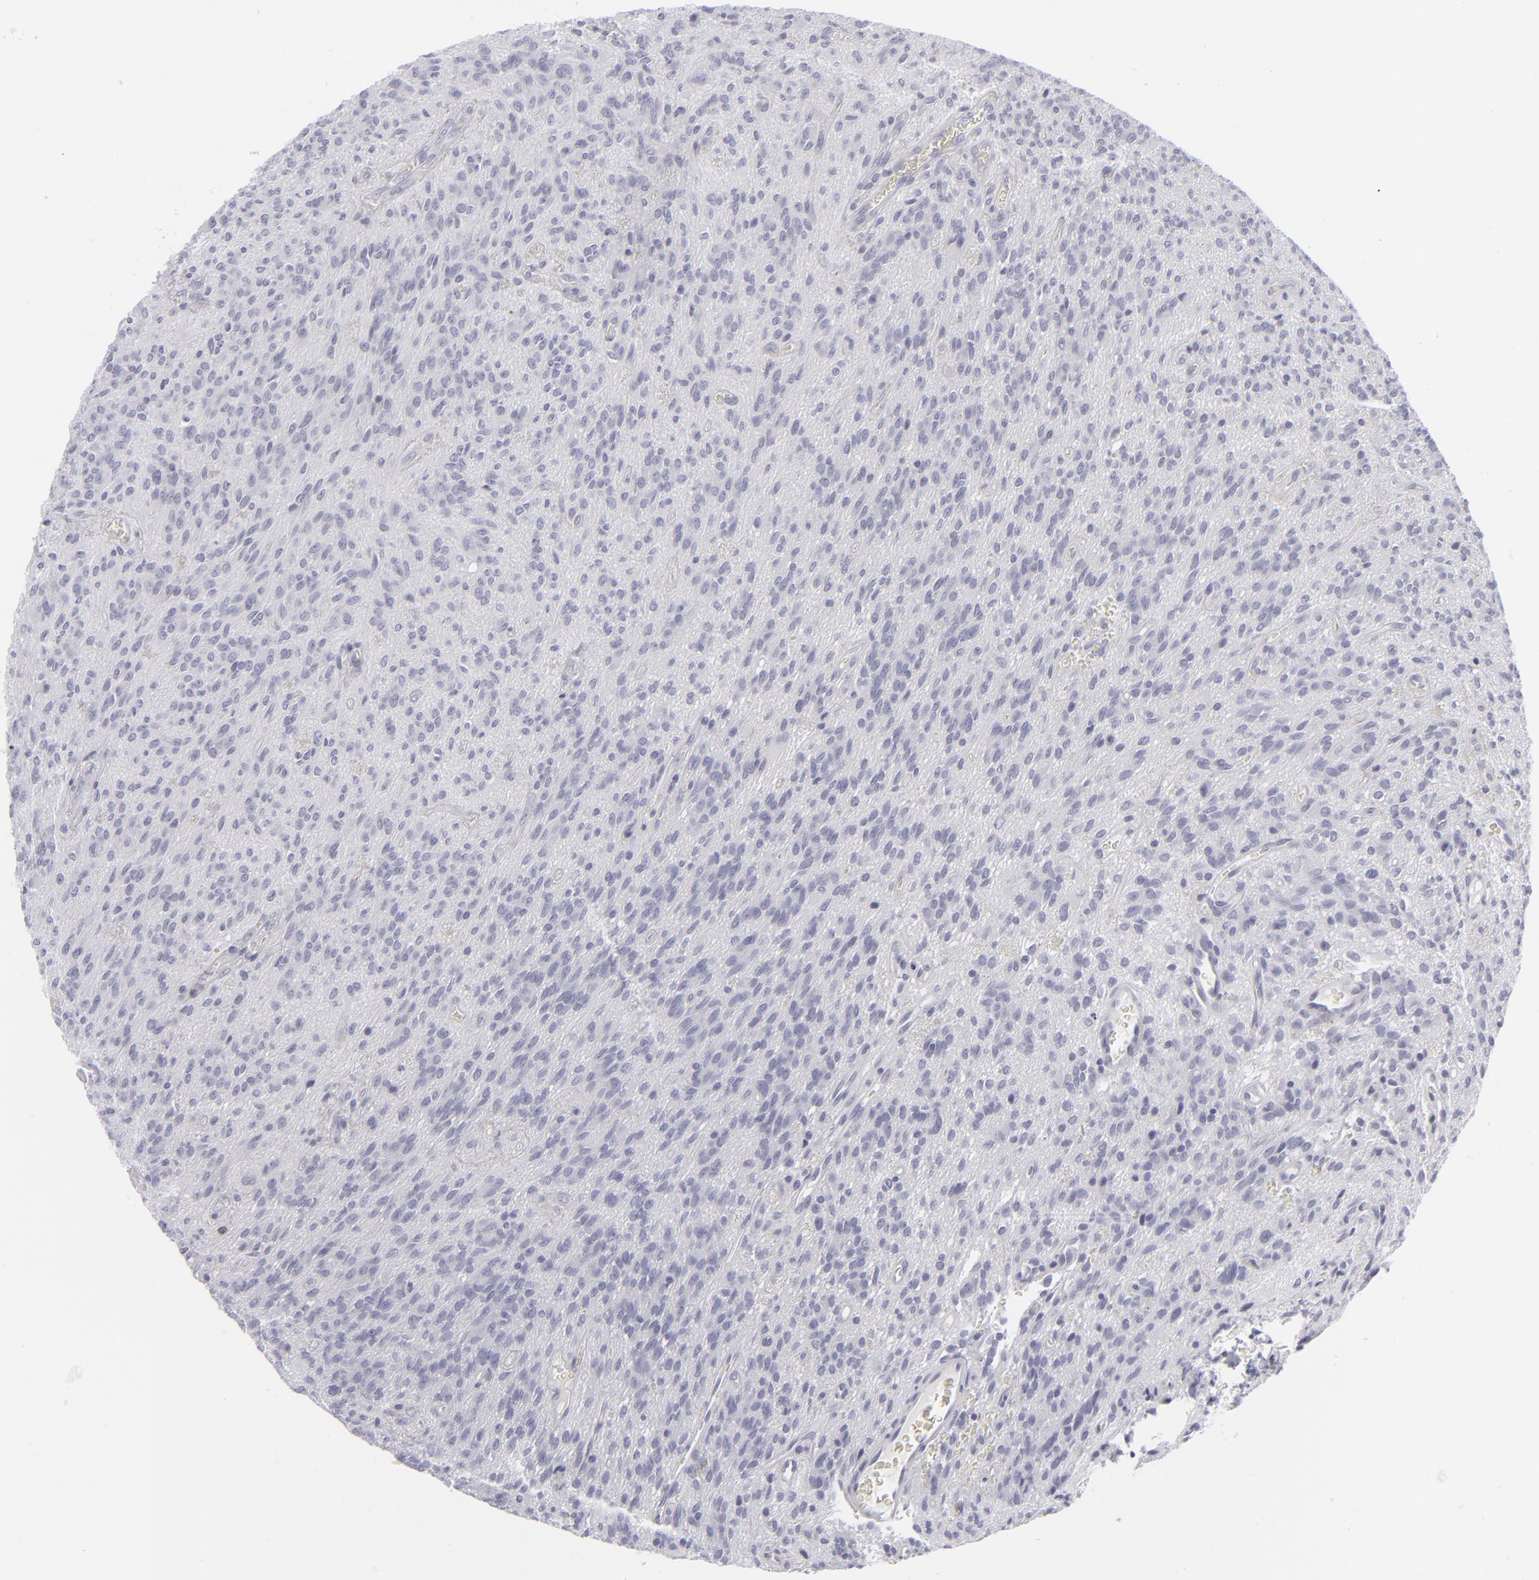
{"staining": {"intensity": "negative", "quantity": "none", "location": "none"}, "tissue": "glioma", "cell_type": "Tumor cells", "image_type": "cancer", "snomed": [{"axis": "morphology", "description": "Glioma, malignant, Low grade"}, {"axis": "topography", "description": "Brain"}], "caption": "IHC of malignant glioma (low-grade) reveals no staining in tumor cells.", "gene": "CD7", "patient": {"sex": "female", "age": 15}}